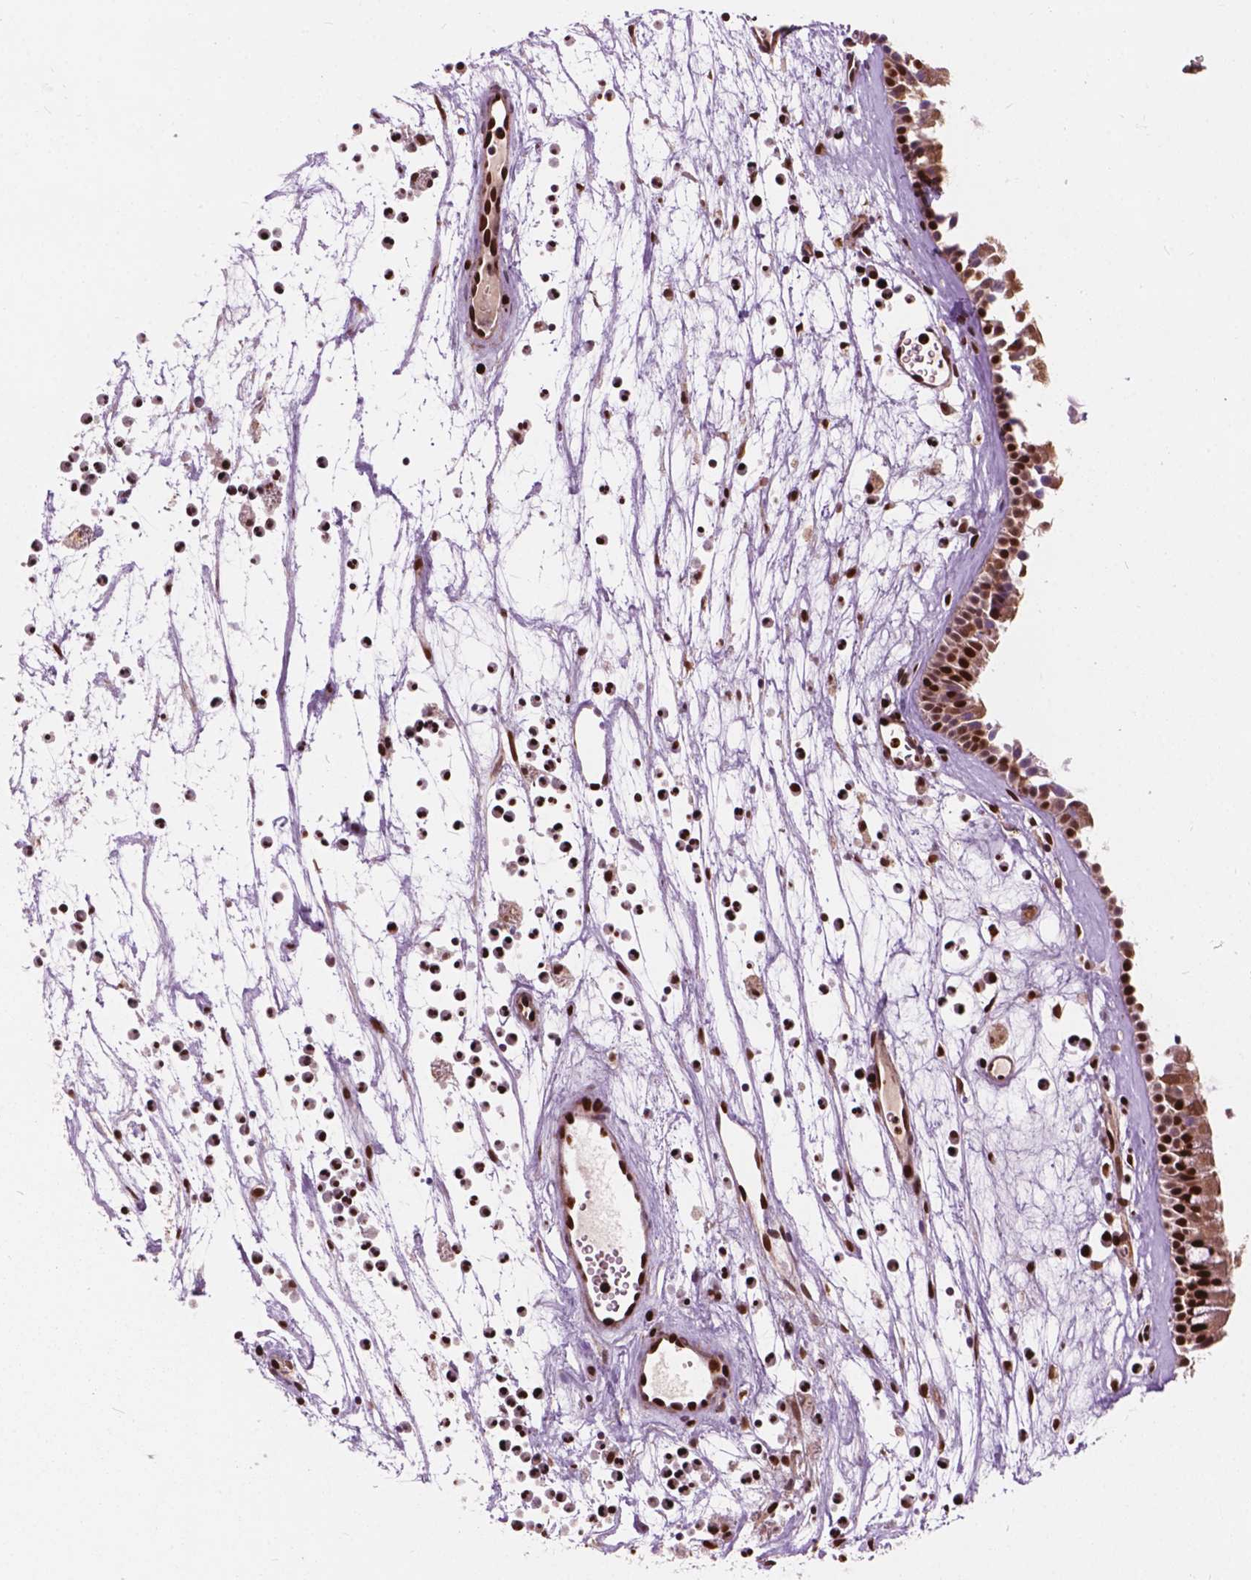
{"staining": {"intensity": "strong", "quantity": ">75%", "location": "nuclear"}, "tissue": "nasopharynx", "cell_type": "Respiratory epithelial cells", "image_type": "normal", "snomed": [{"axis": "morphology", "description": "Normal tissue, NOS"}, {"axis": "topography", "description": "Nasopharynx"}], "caption": "Immunohistochemical staining of unremarkable nasopharynx demonstrates >75% levels of strong nuclear protein staining in approximately >75% of respiratory epithelial cells.", "gene": "ANP32A", "patient": {"sex": "female", "age": 52}}